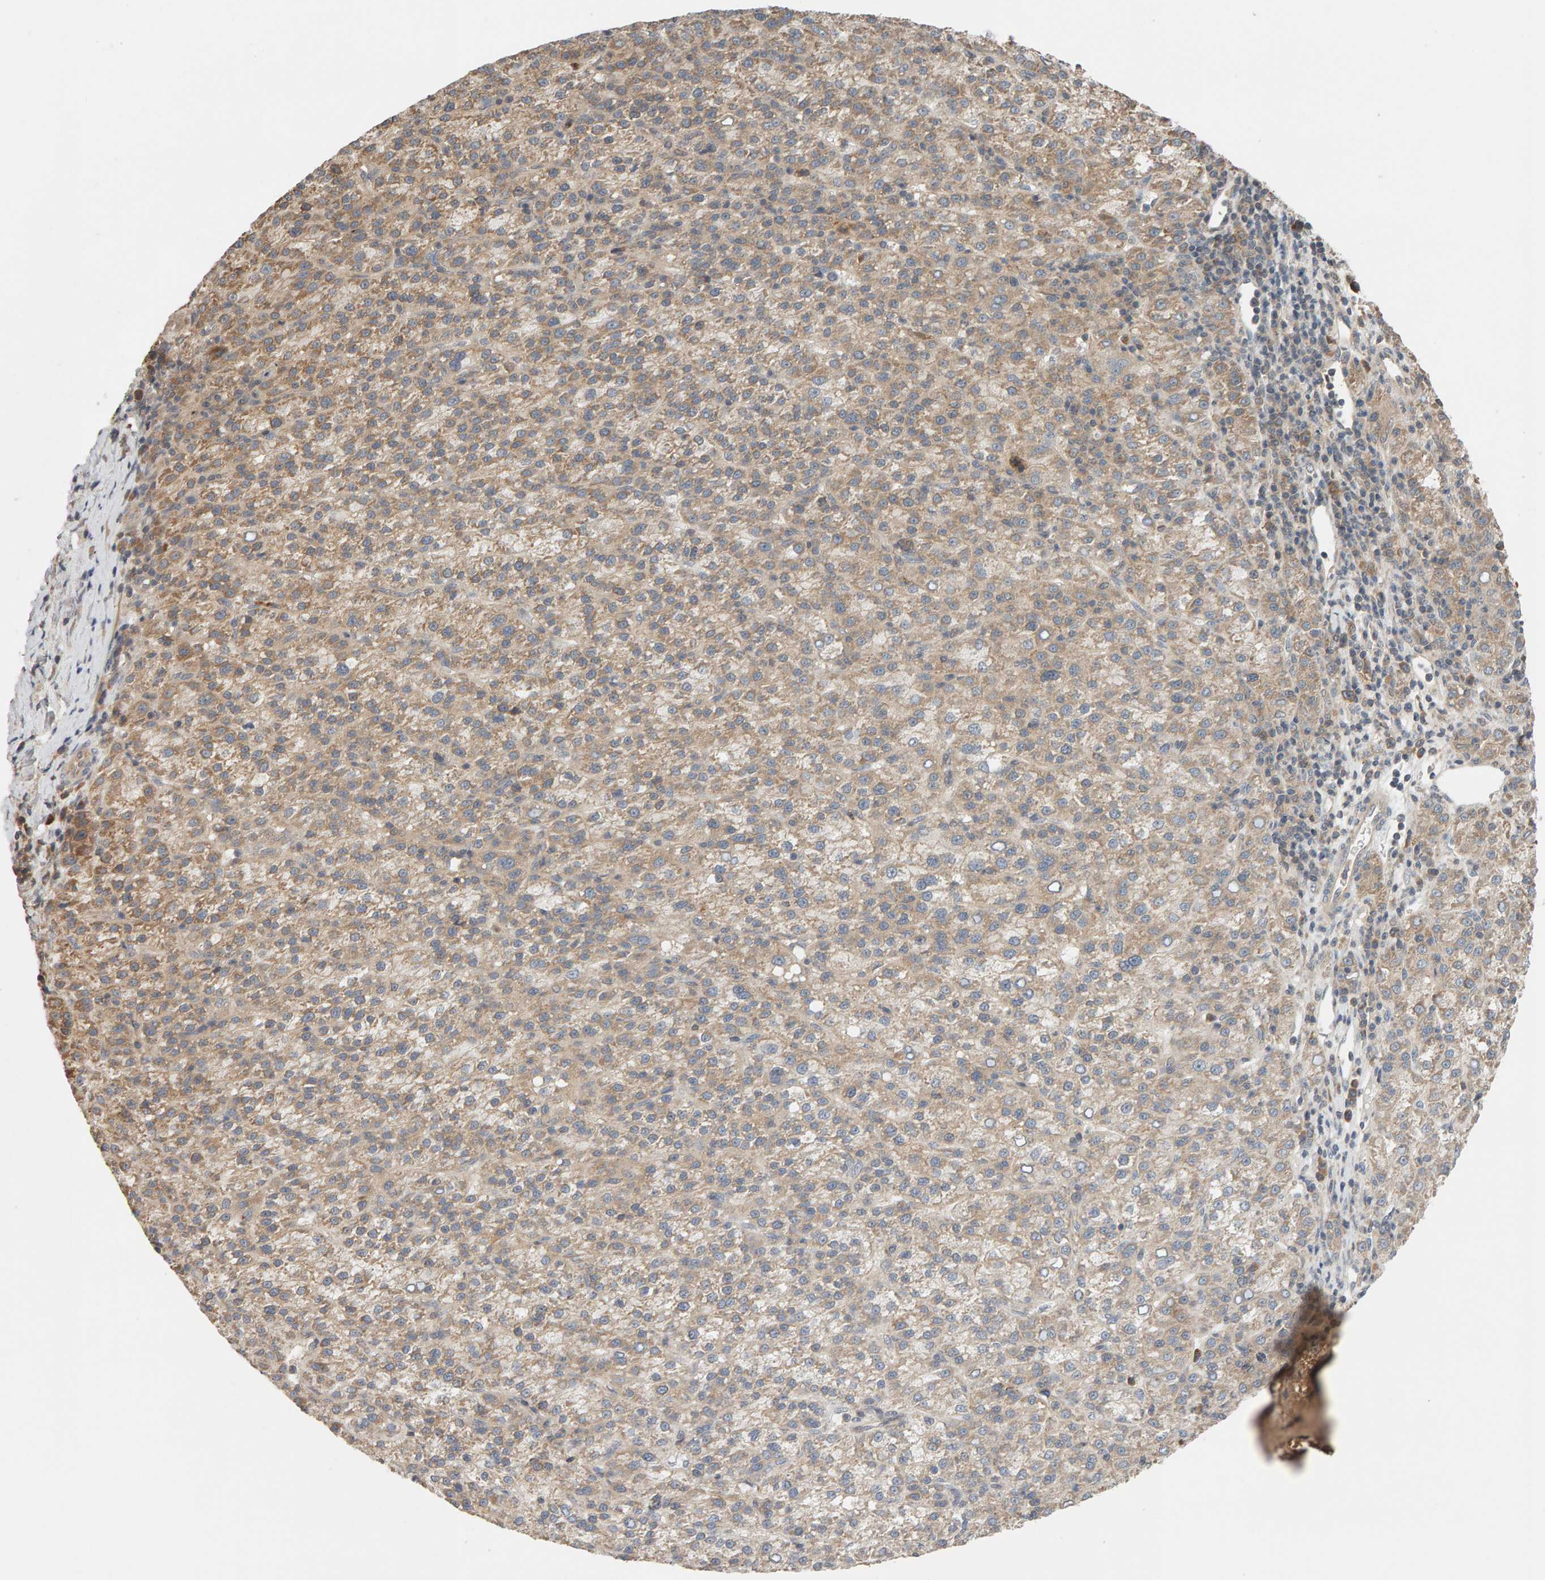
{"staining": {"intensity": "moderate", "quantity": "25%-75%", "location": "cytoplasmic/membranous"}, "tissue": "liver cancer", "cell_type": "Tumor cells", "image_type": "cancer", "snomed": [{"axis": "morphology", "description": "Carcinoma, Hepatocellular, NOS"}, {"axis": "topography", "description": "Liver"}], "caption": "Moderate cytoplasmic/membranous staining for a protein is seen in approximately 25%-75% of tumor cells of liver hepatocellular carcinoma using immunohistochemistry.", "gene": "DNAJC7", "patient": {"sex": "female", "age": 58}}